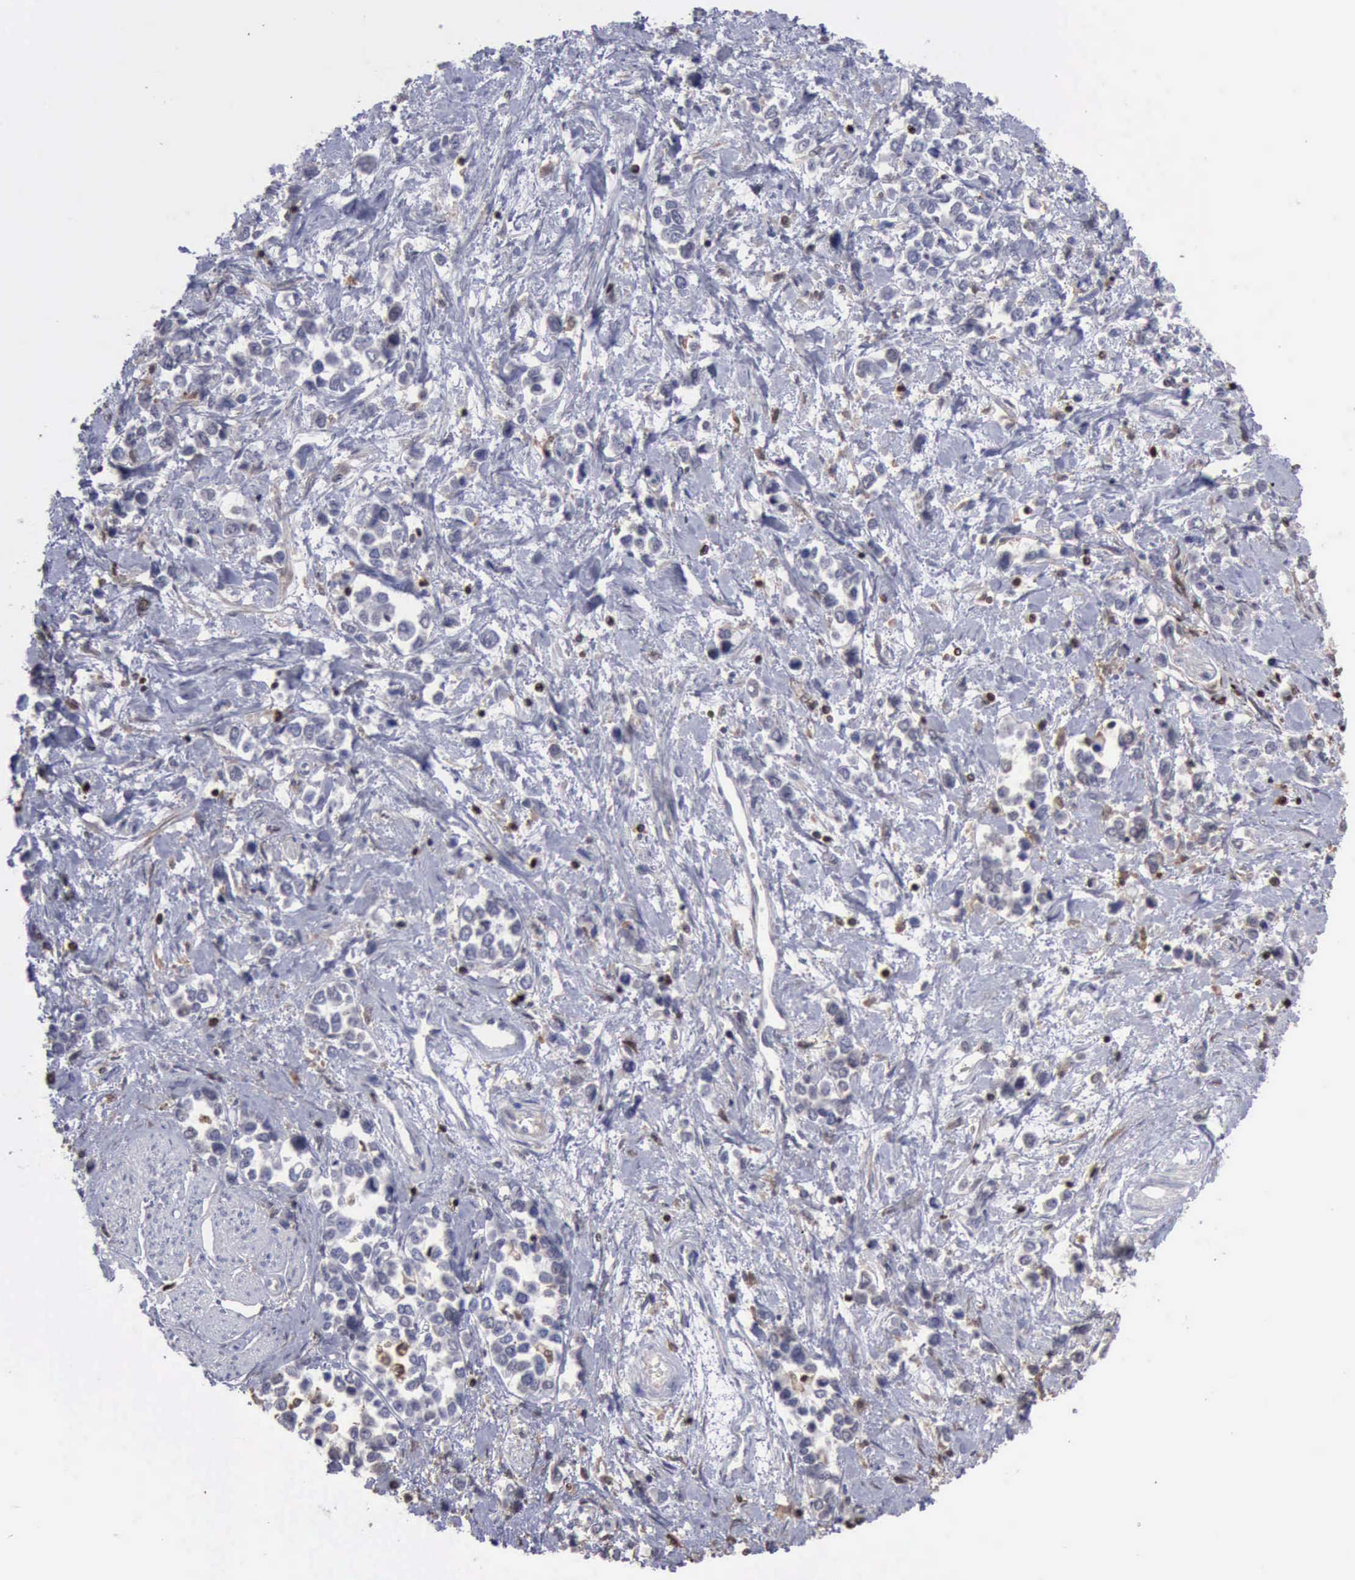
{"staining": {"intensity": "weak", "quantity": "<25%", "location": "cytoplasmic/membranous,nuclear"}, "tissue": "stomach cancer", "cell_type": "Tumor cells", "image_type": "cancer", "snomed": [{"axis": "morphology", "description": "Adenocarcinoma, NOS"}, {"axis": "topography", "description": "Stomach, upper"}], "caption": "Tumor cells show no significant protein expression in stomach cancer (adenocarcinoma). (Immunohistochemistry, brightfield microscopy, high magnification).", "gene": "STAT1", "patient": {"sex": "male", "age": 76}}